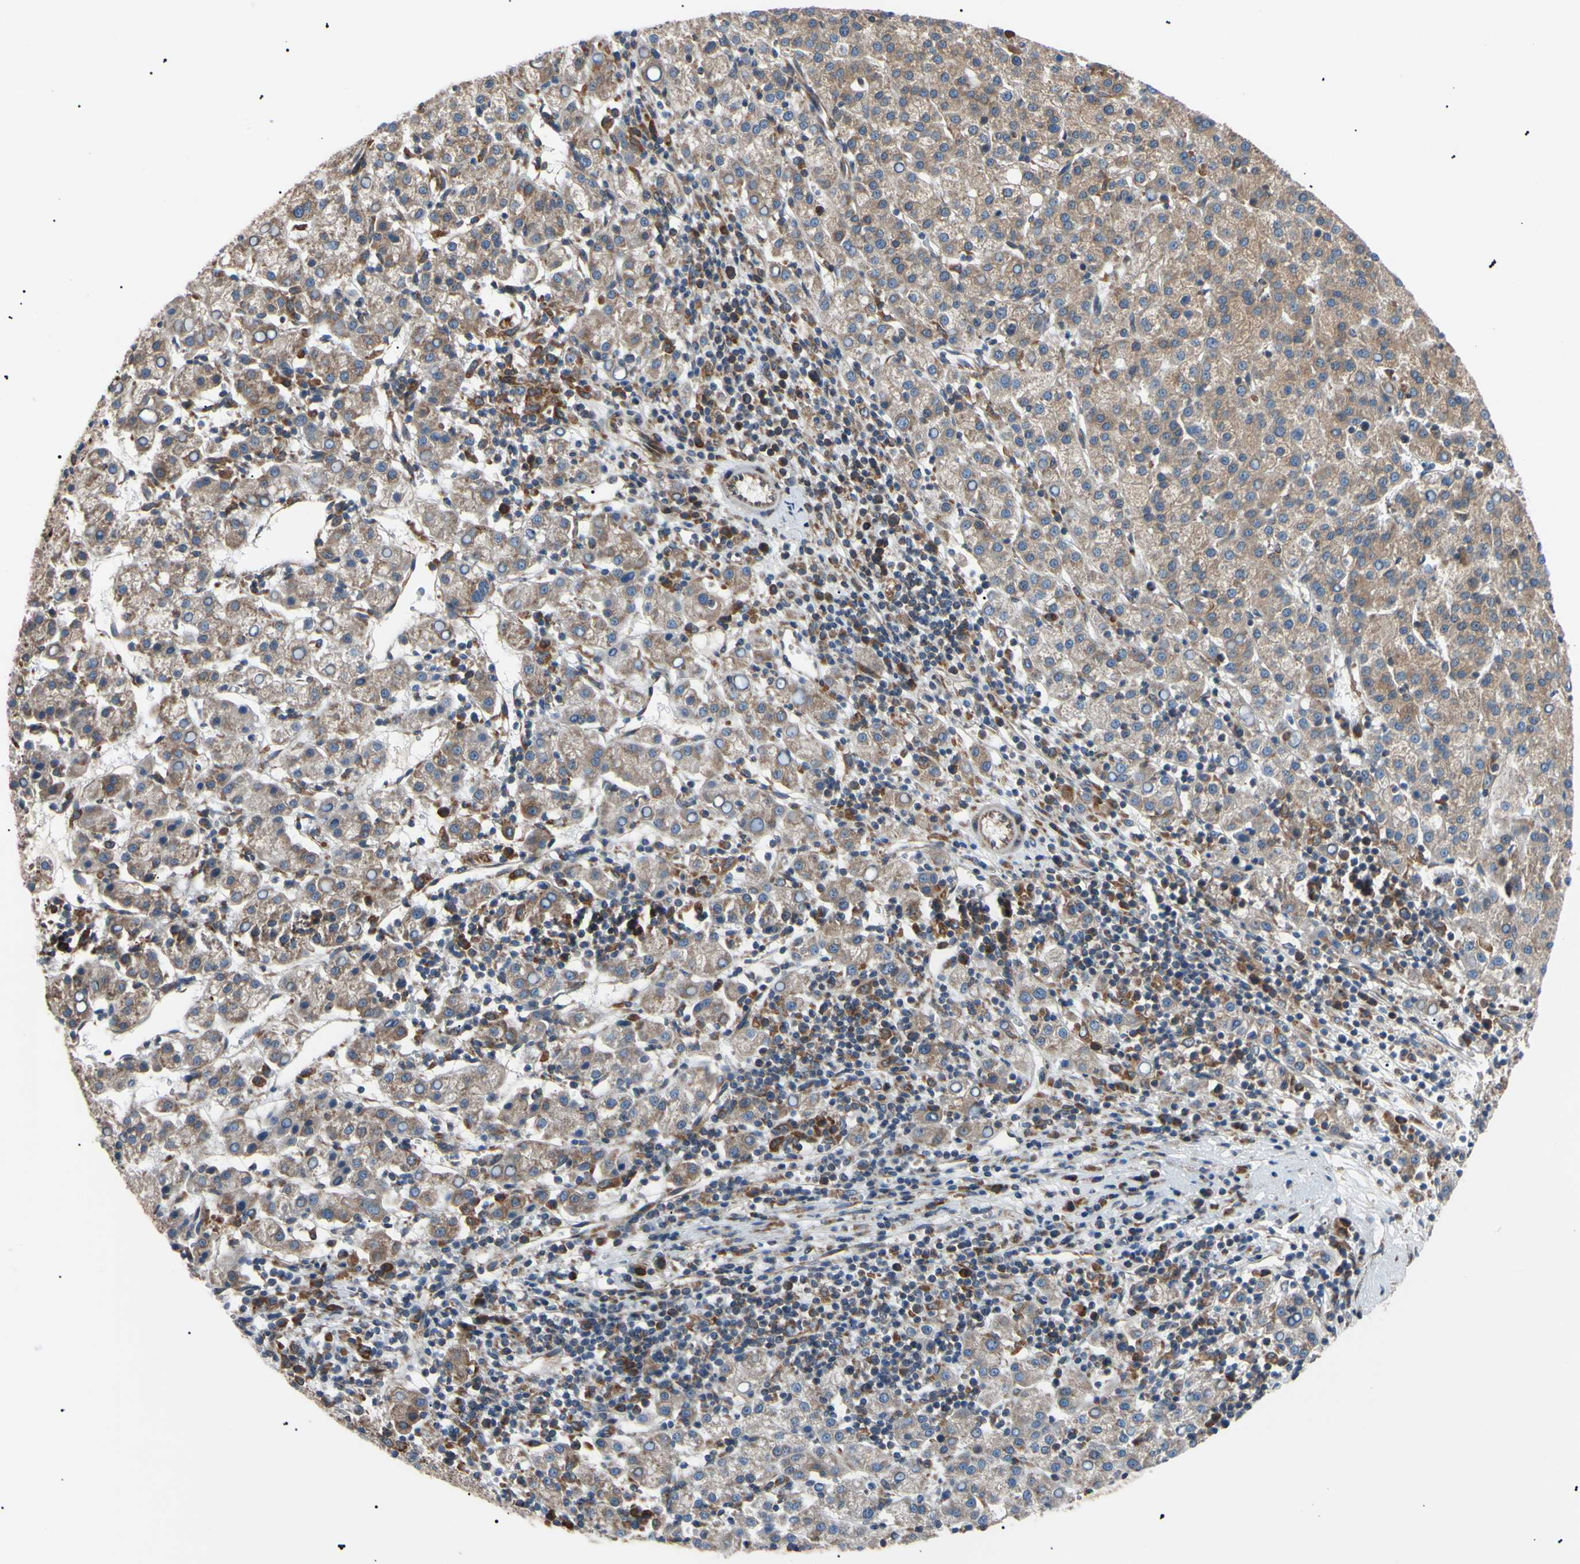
{"staining": {"intensity": "moderate", "quantity": ">75%", "location": "cytoplasmic/membranous"}, "tissue": "liver cancer", "cell_type": "Tumor cells", "image_type": "cancer", "snomed": [{"axis": "morphology", "description": "Carcinoma, Hepatocellular, NOS"}, {"axis": "topography", "description": "Liver"}], "caption": "This histopathology image reveals liver hepatocellular carcinoma stained with immunohistochemistry (IHC) to label a protein in brown. The cytoplasmic/membranous of tumor cells show moderate positivity for the protein. Nuclei are counter-stained blue.", "gene": "VAPA", "patient": {"sex": "female", "age": 58}}